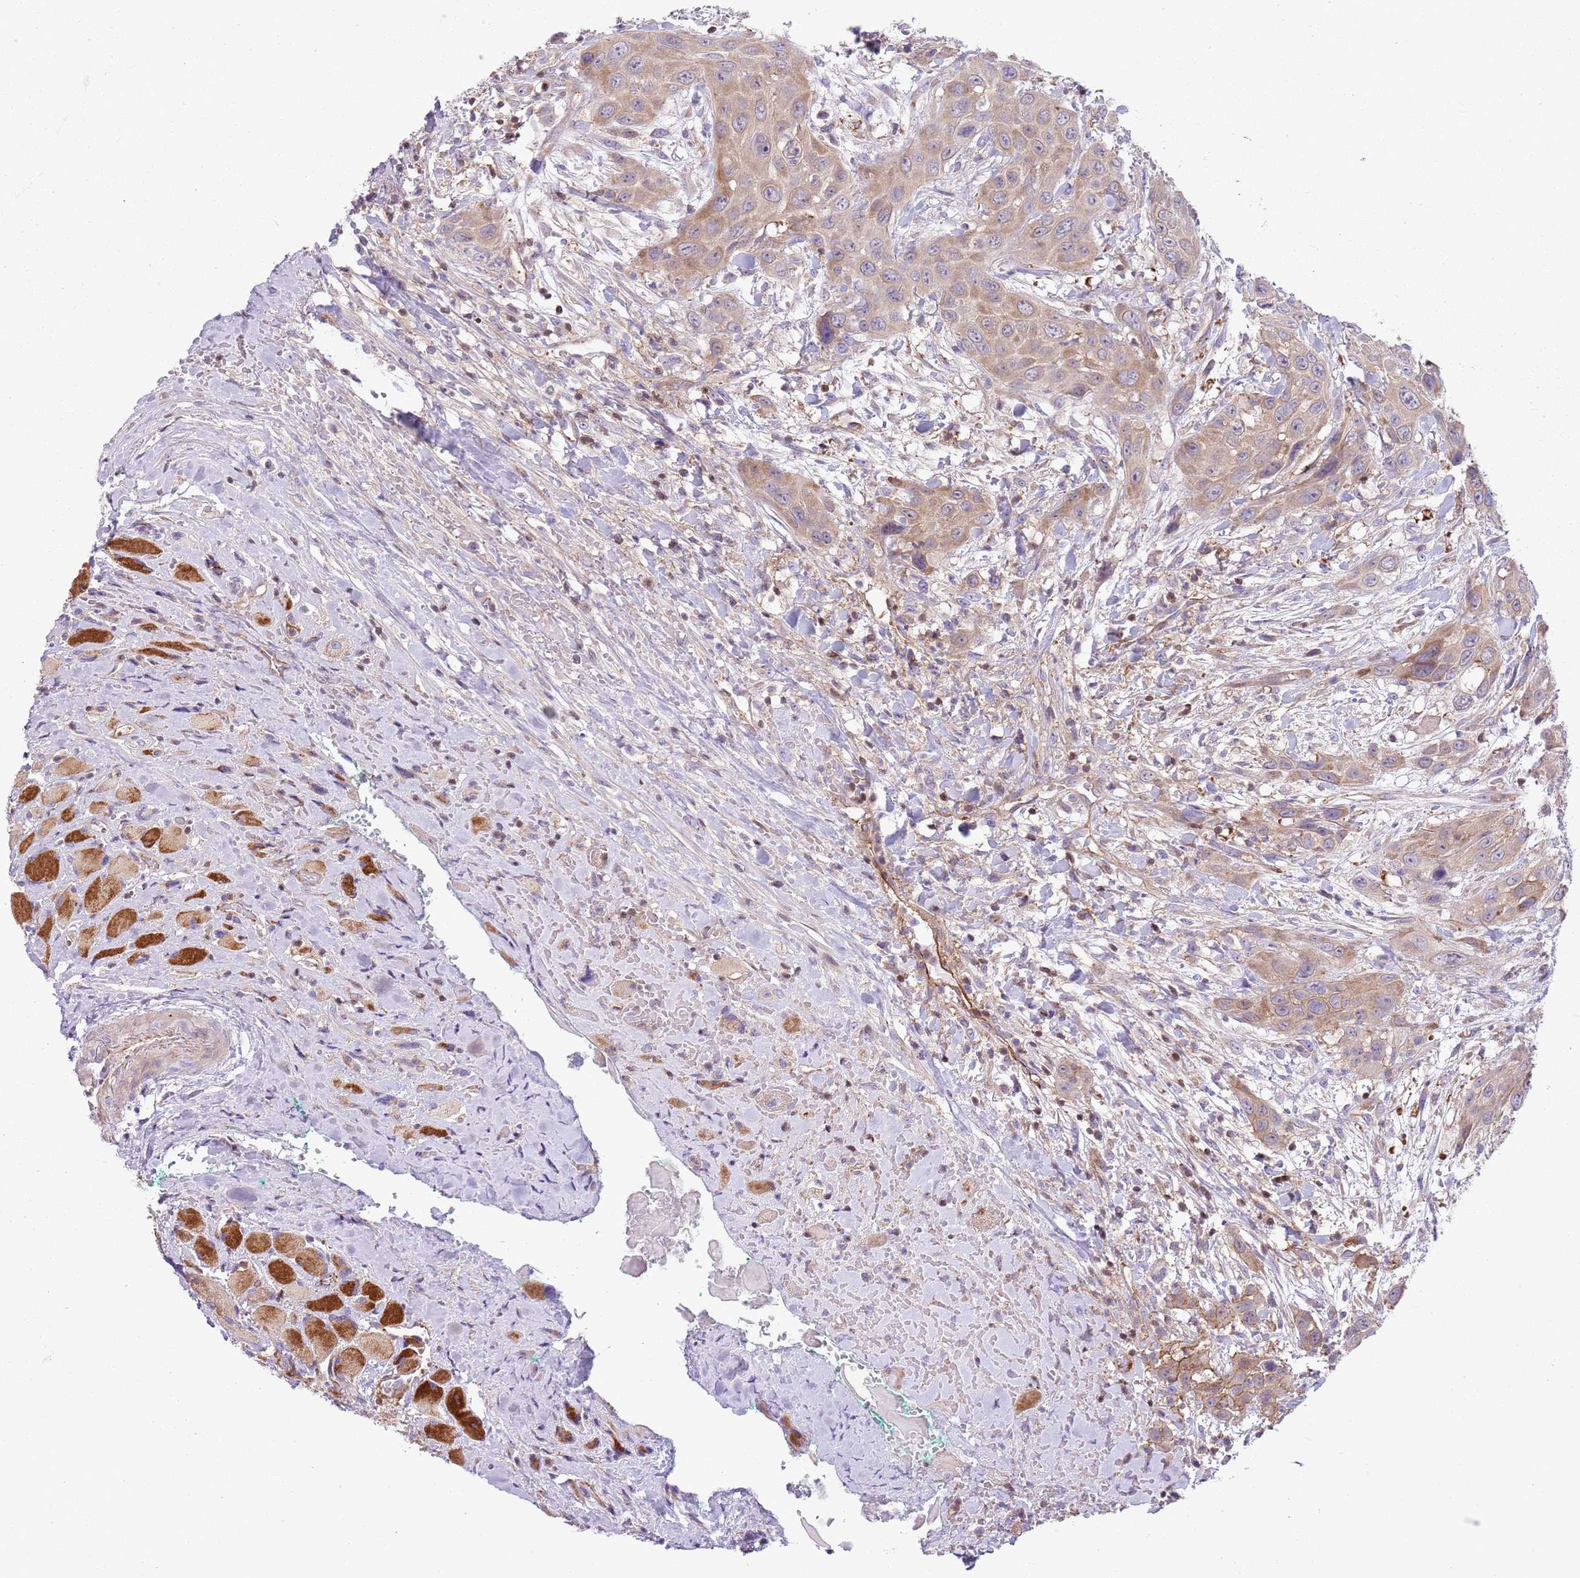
{"staining": {"intensity": "moderate", "quantity": "25%-75%", "location": "cytoplasmic/membranous"}, "tissue": "head and neck cancer", "cell_type": "Tumor cells", "image_type": "cancer", "snomed": [{"axis": "morphology", "description": "Squamous cell carcinoma, NOS"}, {"axis": "topography", "description": "Head-Neck"}], "caption": "Head and neck squamous cell carcinoma stained for a protein (brown) shows moderate cytoplasmic/membranous positive staining in approximately 25%-75% of tumor cells.", "gene": "GNAI3", "patient": {"sex": "male", "age": 81}}